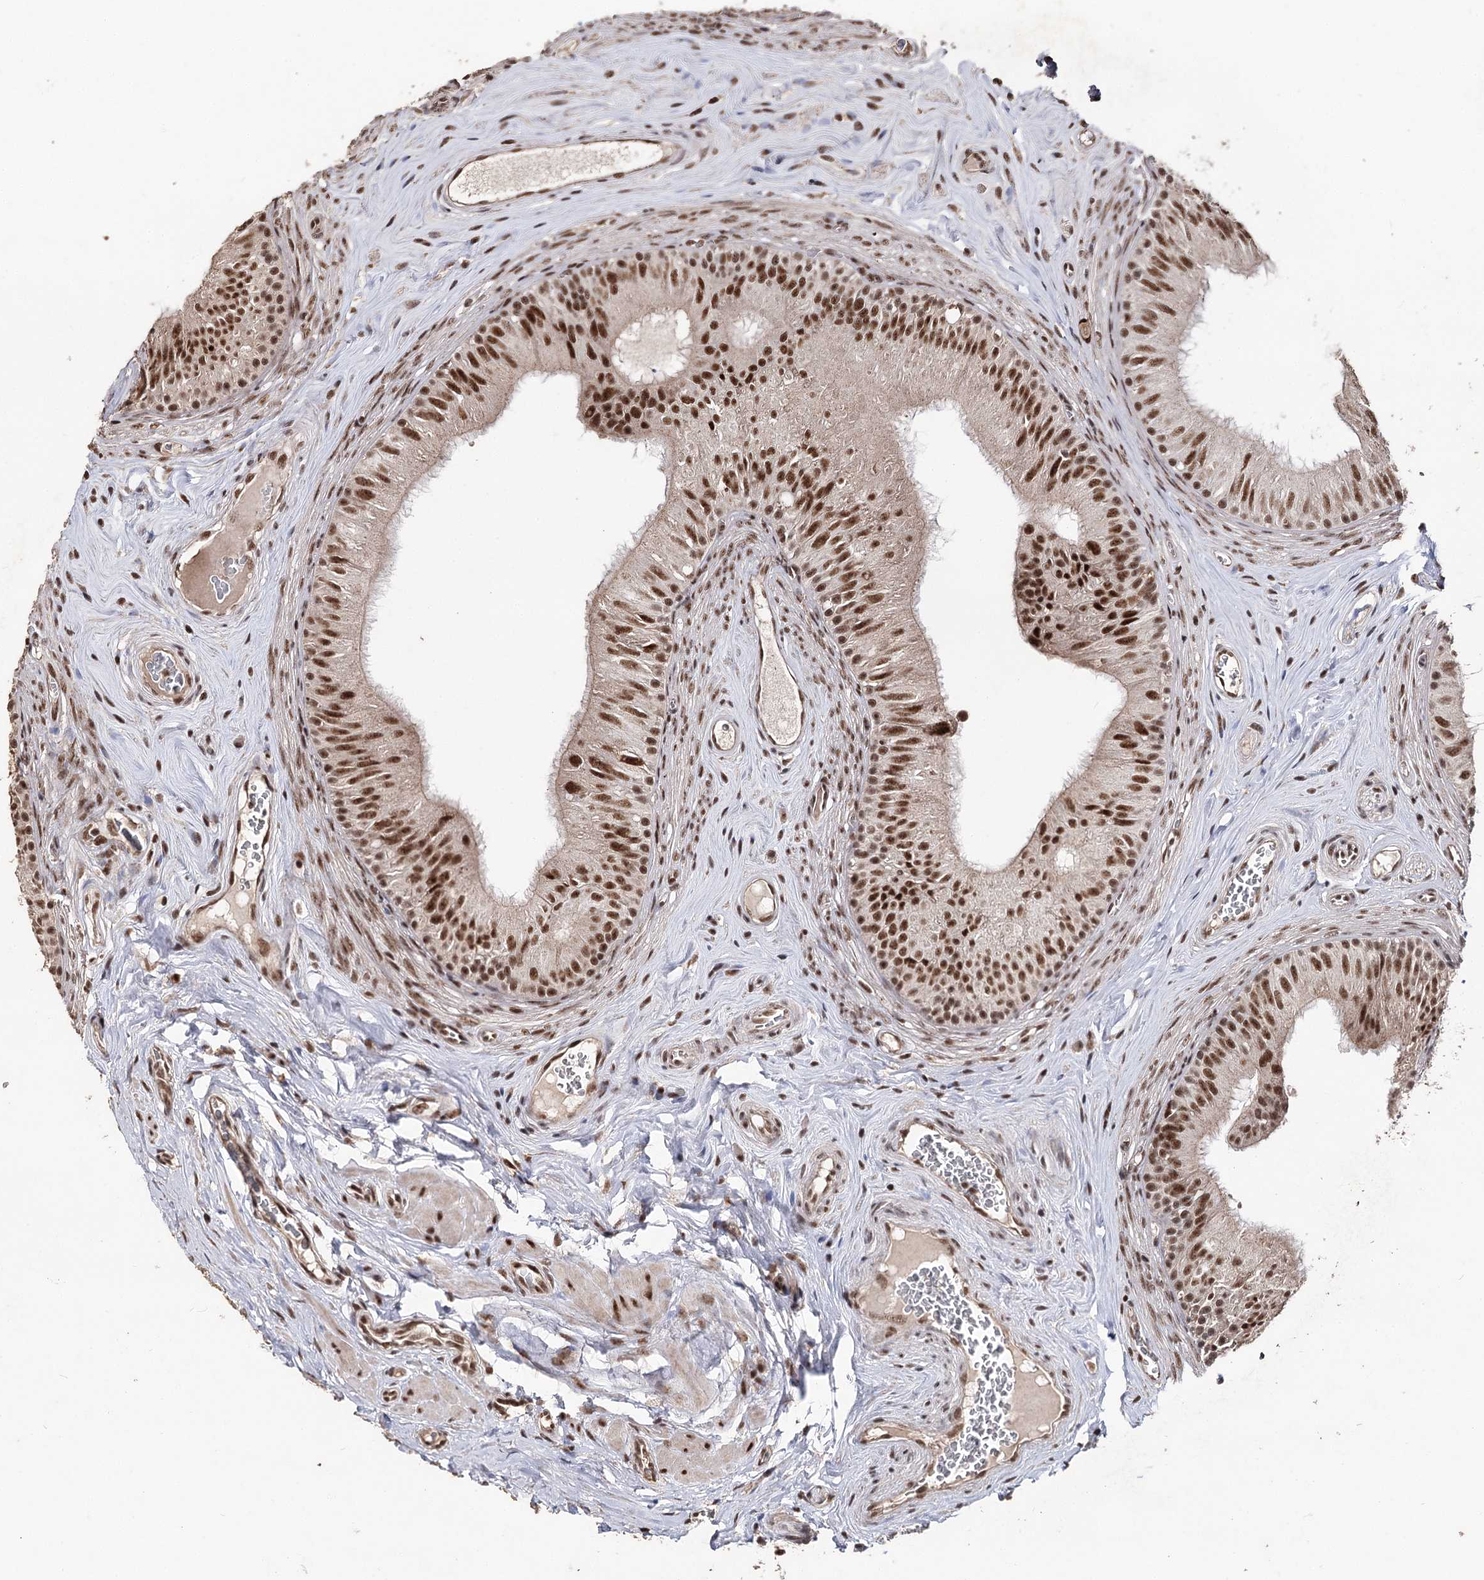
{"staining": {"intensity": "strong", "quantity": ">75%", "location": "nuclear"}, "tissue": "epididymis", "cell_type": "Glandular cells", "image_type": "normal", "snomed": [{"axis": "morphology", "description": "Normal tissue, NOS"}, {"axis": "topography", "description": "Epididymis"}], "caption": "A photomicrograph of human epididymis stained for a protein exhibits strong nuclear brown staining in glandular cells. (brown staining indicates protein expression, while blue staining denotes nuclei).", "gene": "U2SURP", "patient": {"sex": "male", "age": 46}}